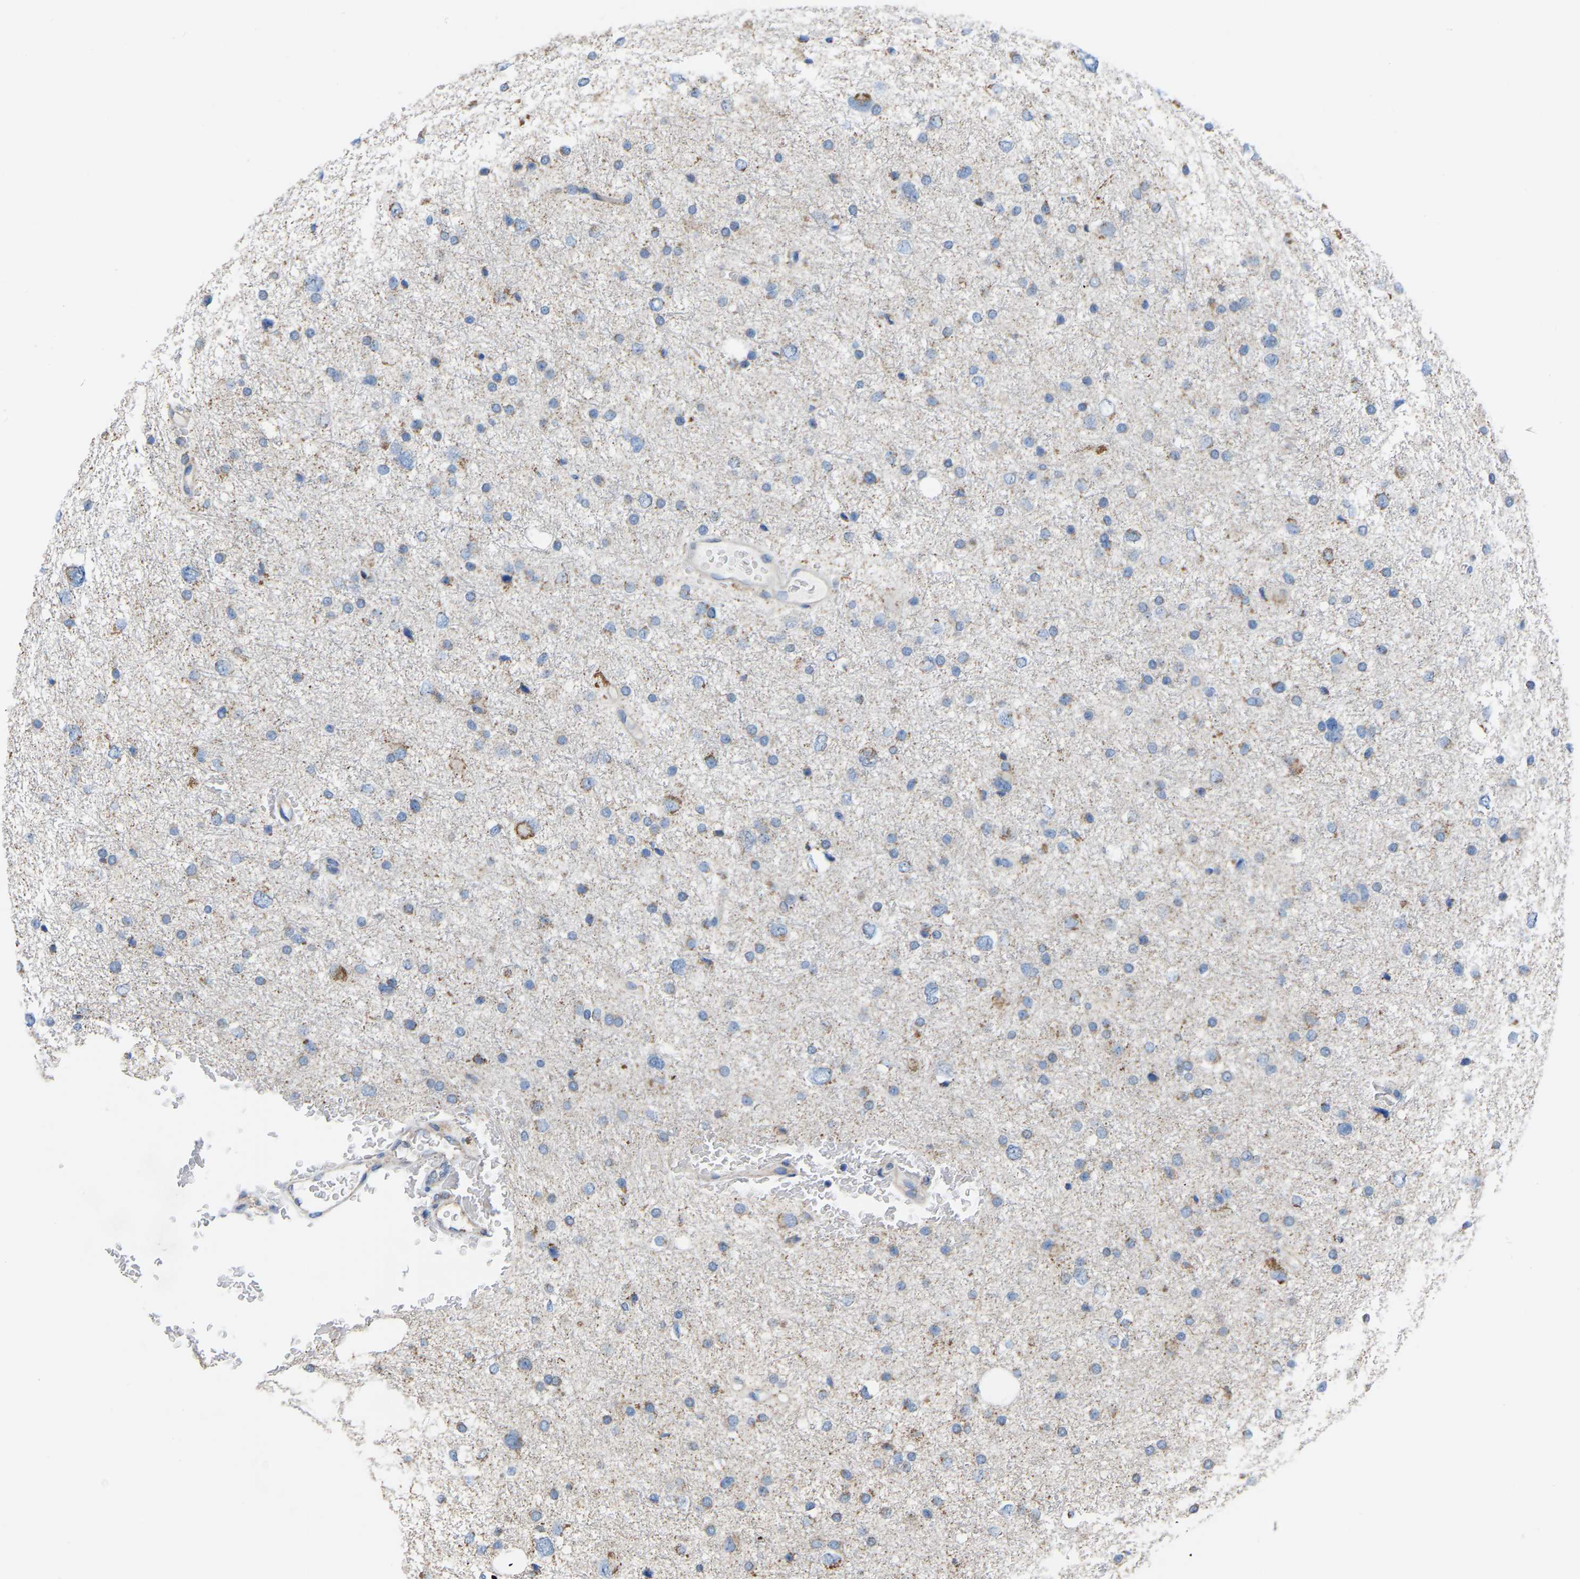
{"staining": {"intensity": "weak", "quantity": "<25%", "location": "cytoplasmic/membranous"}, "tissue": "glioma", "cell_type": "Tumor cells", "image_type": "cancer", "snomed": [{"axis": "morphology", "description": "Glioma, malignant, Low grade"}, {"axis": "topography", "description": "Brain"}], "caption": "This image is of malignant glioma (low-grade) stained with IHC to label a protein in brown with the nuclei are counter-stained blue. There is no staining in tumor cells. (Stains: DAB (3,3'-diaminobenzidine) IHC with hematoxylin counter stain, Microscopy: brightfield microscopy at high magnification).", "gene": "BCL10", "patient": {"sex": "female", "age": 37}}